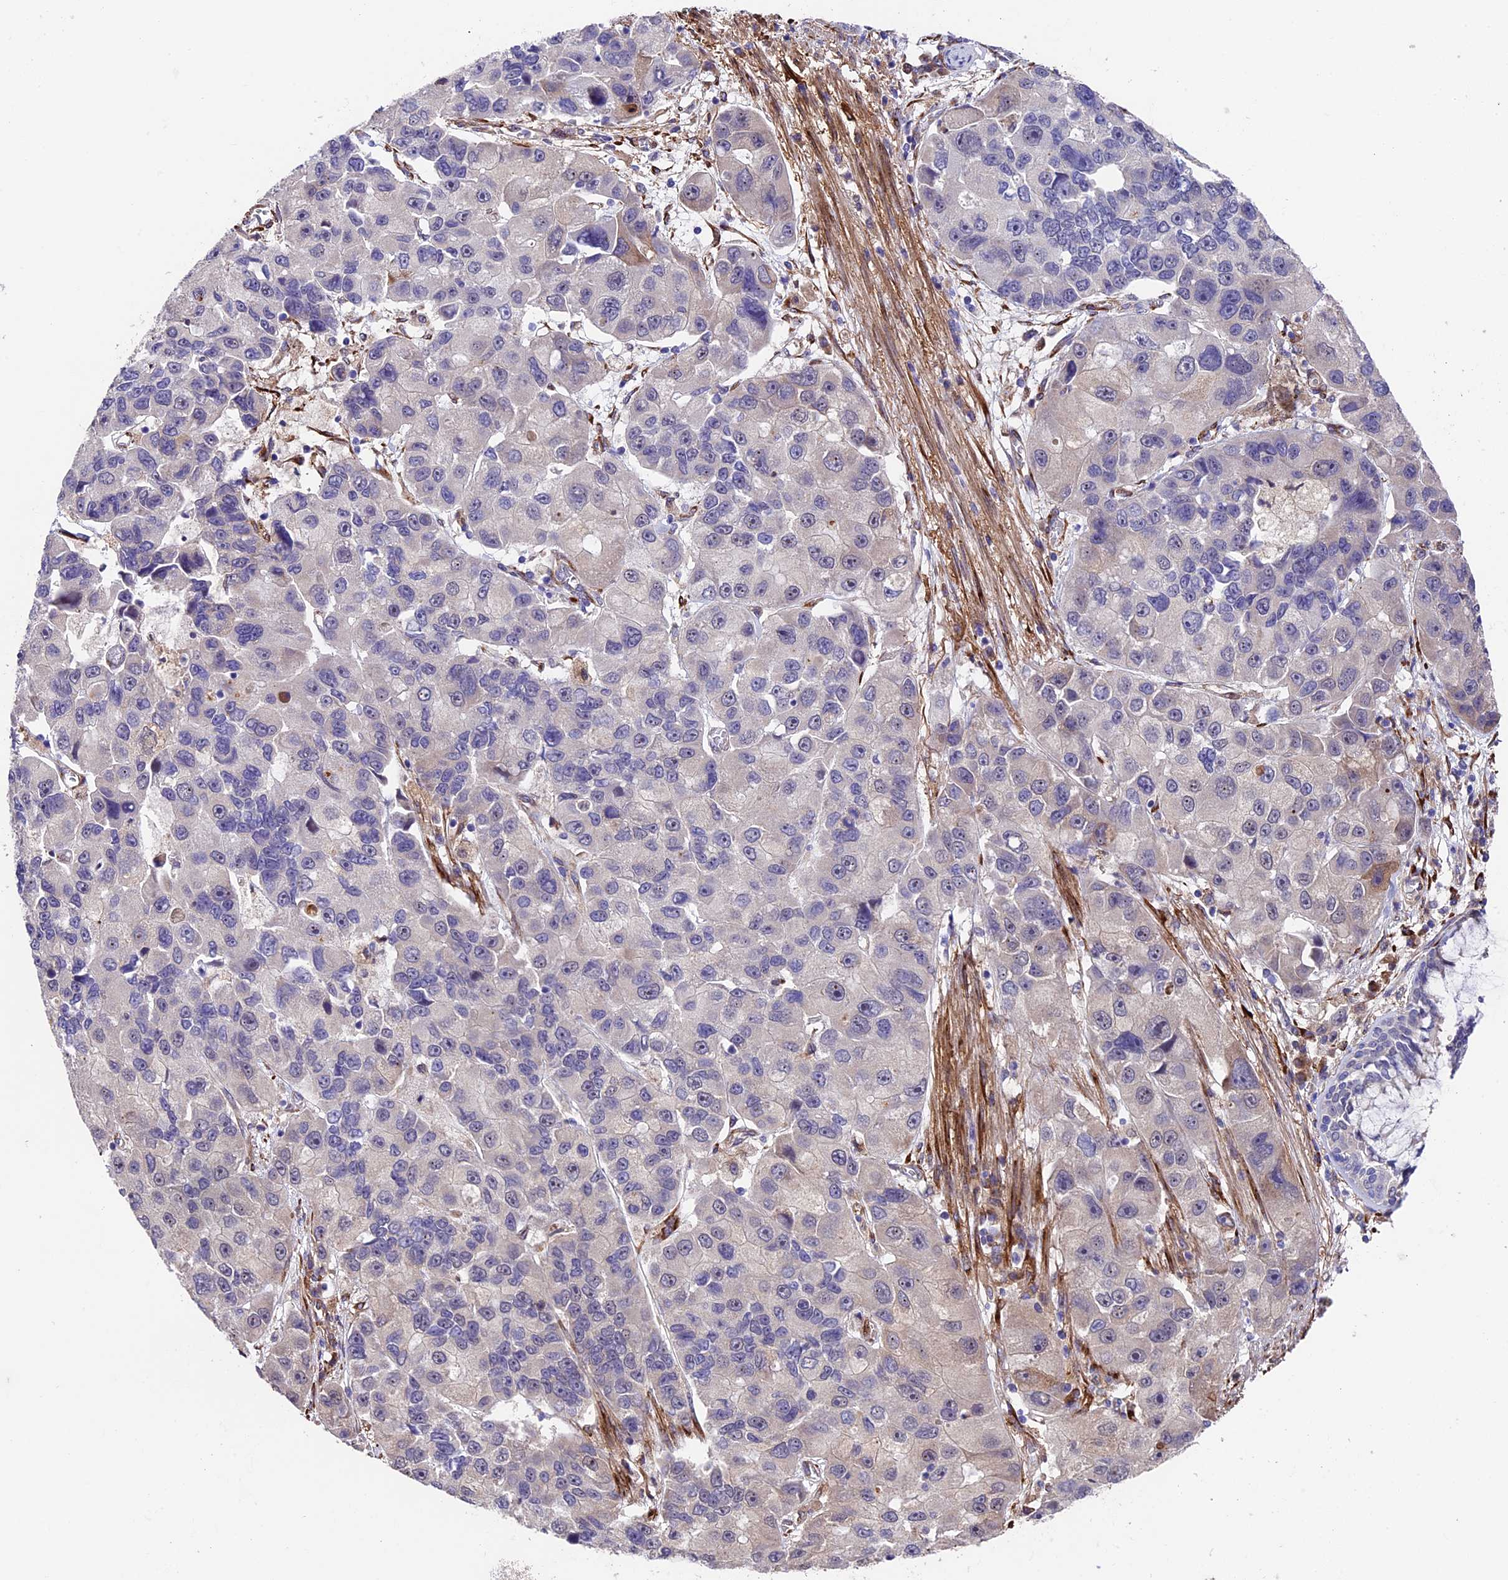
{"staining": {"intensity": "negative", "quantity": "none", "location": "none"}, "tissue": "lung cancer", "cell_type": "Tumor cells", "image_type": "cancer", "snomed": [{"axis": "morphology", "description": "Adenocarcinoma, NOS"}, {"axis": "topography", "description": "Lung"}], "caption": "Immunohistochemistry (IHC) micrograph of neoplastic tissue: human adenocarcinoma (lung) stained with DAB (3,3'-diaminobenzidine) reveals no significant protein expression in tumor cells.", "gene": "LSM7", "patient": {"sex": "female", "age": 54}}